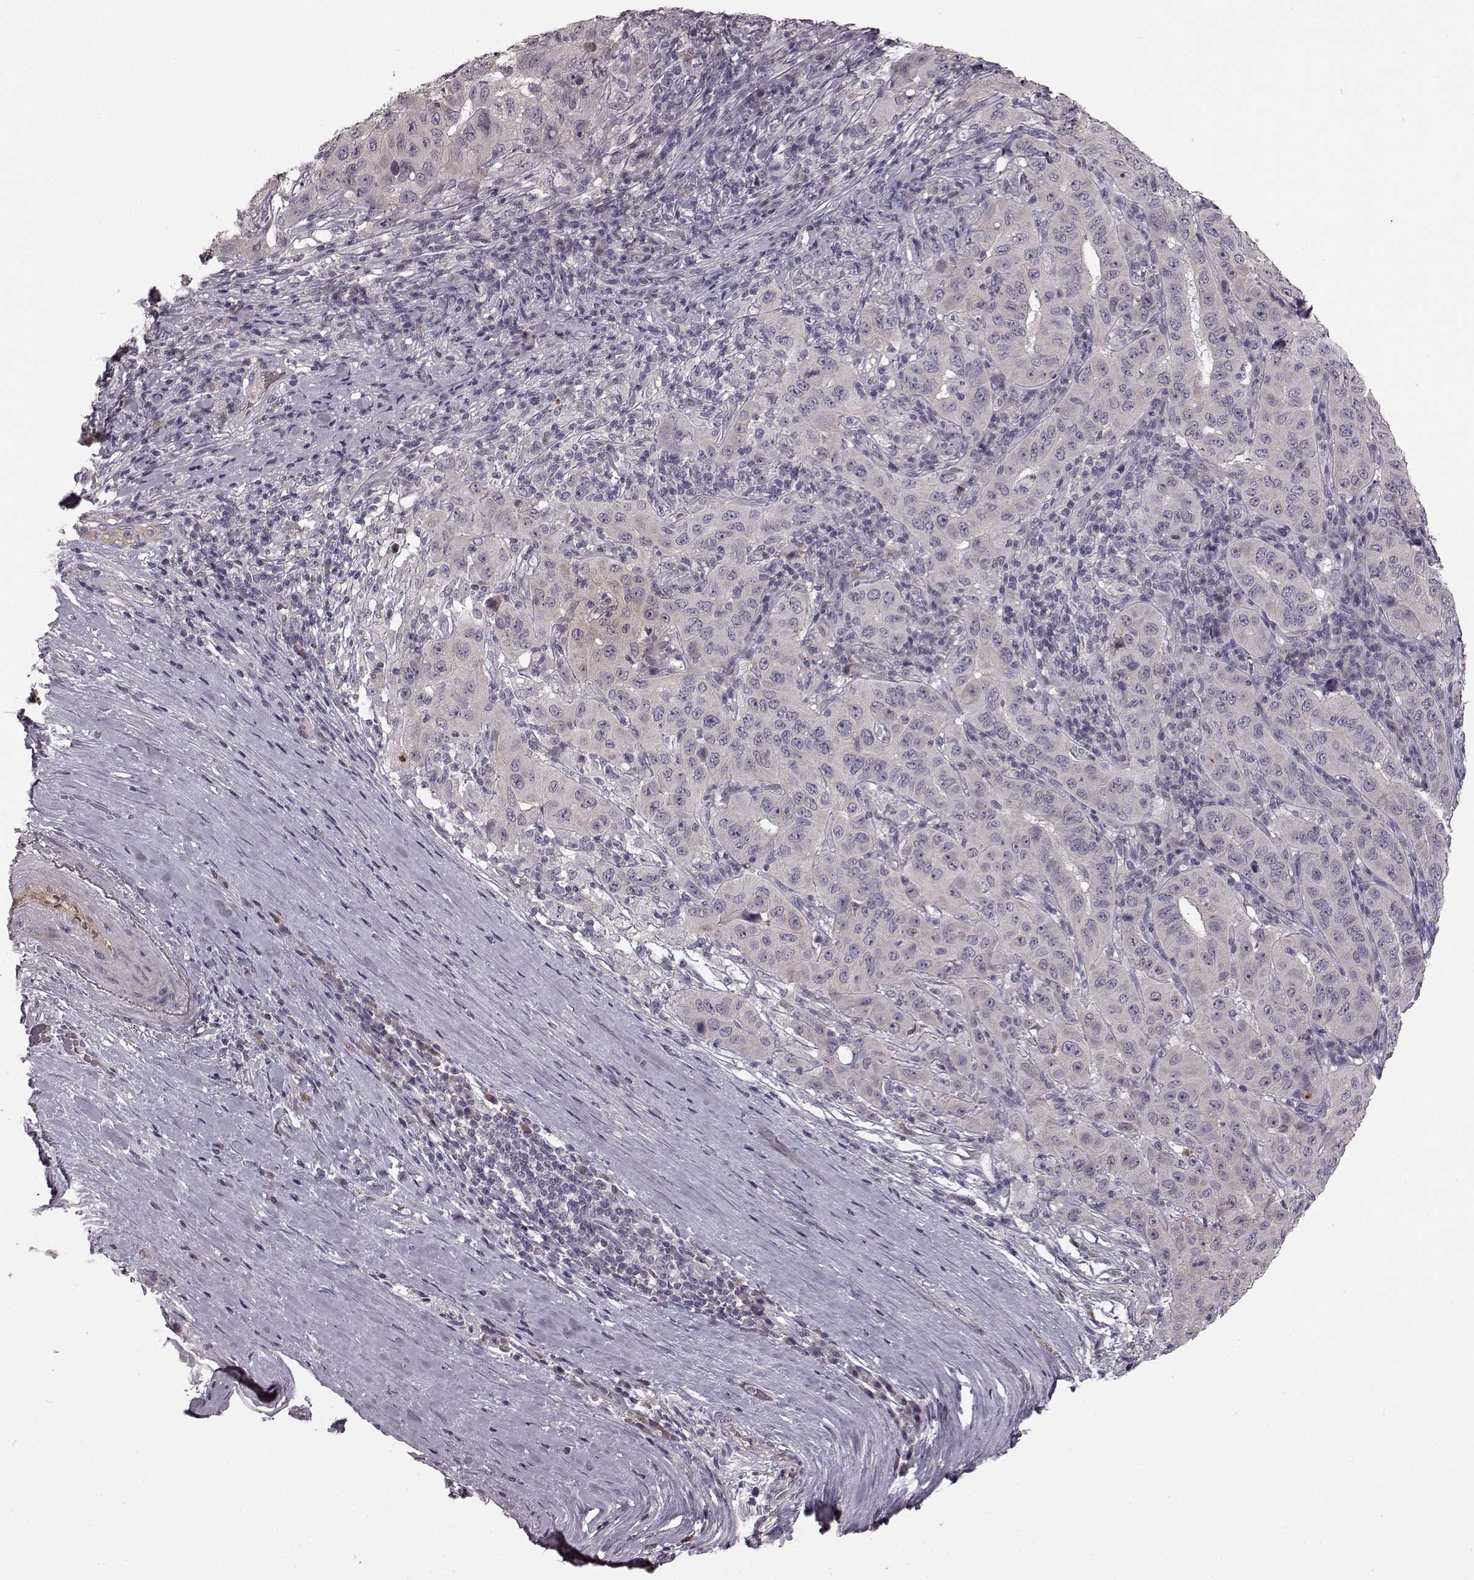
{"staining": {"intensity": "negative", "quantity": "none", "location": "none"}, "tissue": "pancreatic cancer", "cell_type": "Tumor cells", "image_type": "cancer", "snomed": [{"axis": "morphology", "description": "Adenocarcinoma, NOS"}, {"axis": "topography", "description": "Pancreas"}], "caption": "The immunohistochemistry (IHC) photomicrograph has no significant staining in tumor cells of pancreatic cancer tissue. Nuclei are stained in blue.", "gene": "SLC22A18", "patient": {"sex": "male", "age": 63}}